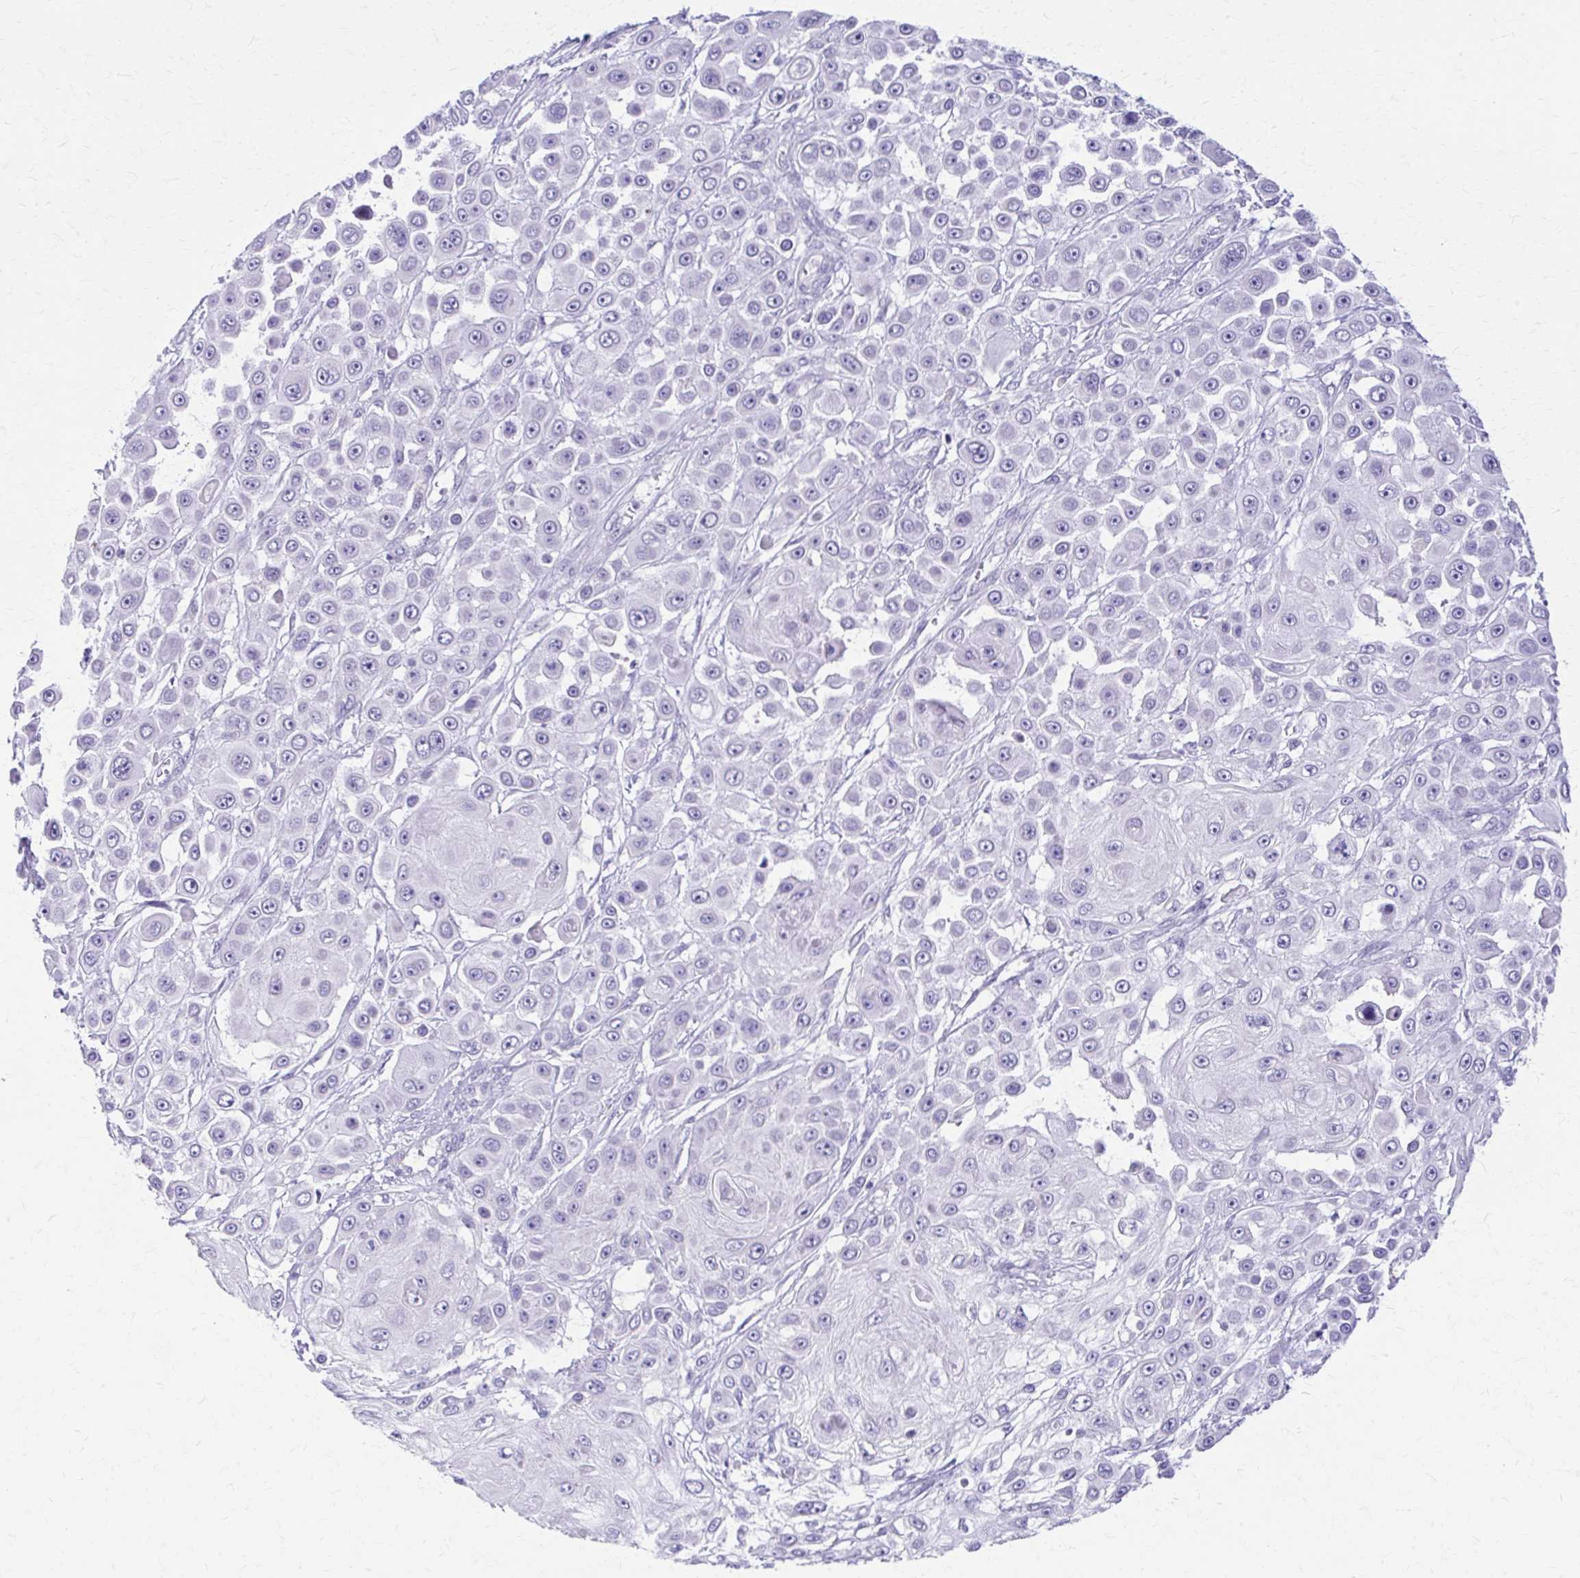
{"staining": {"intensity": "negative", "quantity": "none", "location": "none"}, "tissue": "skin cancer", "cell_type": "Tumor cells", "image_type": "cancer", "snomed": [{"axis": "morphology", "description": "Squamous cell carcinoma, NOS"}, {"axis": "topography", "description": "Skin"}], "caption": "DAB (3,3'-diaminobenzidine) immunohistochemical staining of human squamous cell carcinoma (skin) shows no significant staining in tumor cells.", "gene": "PIK3AP1", "patient": {"sex": "male", "age": 67}}